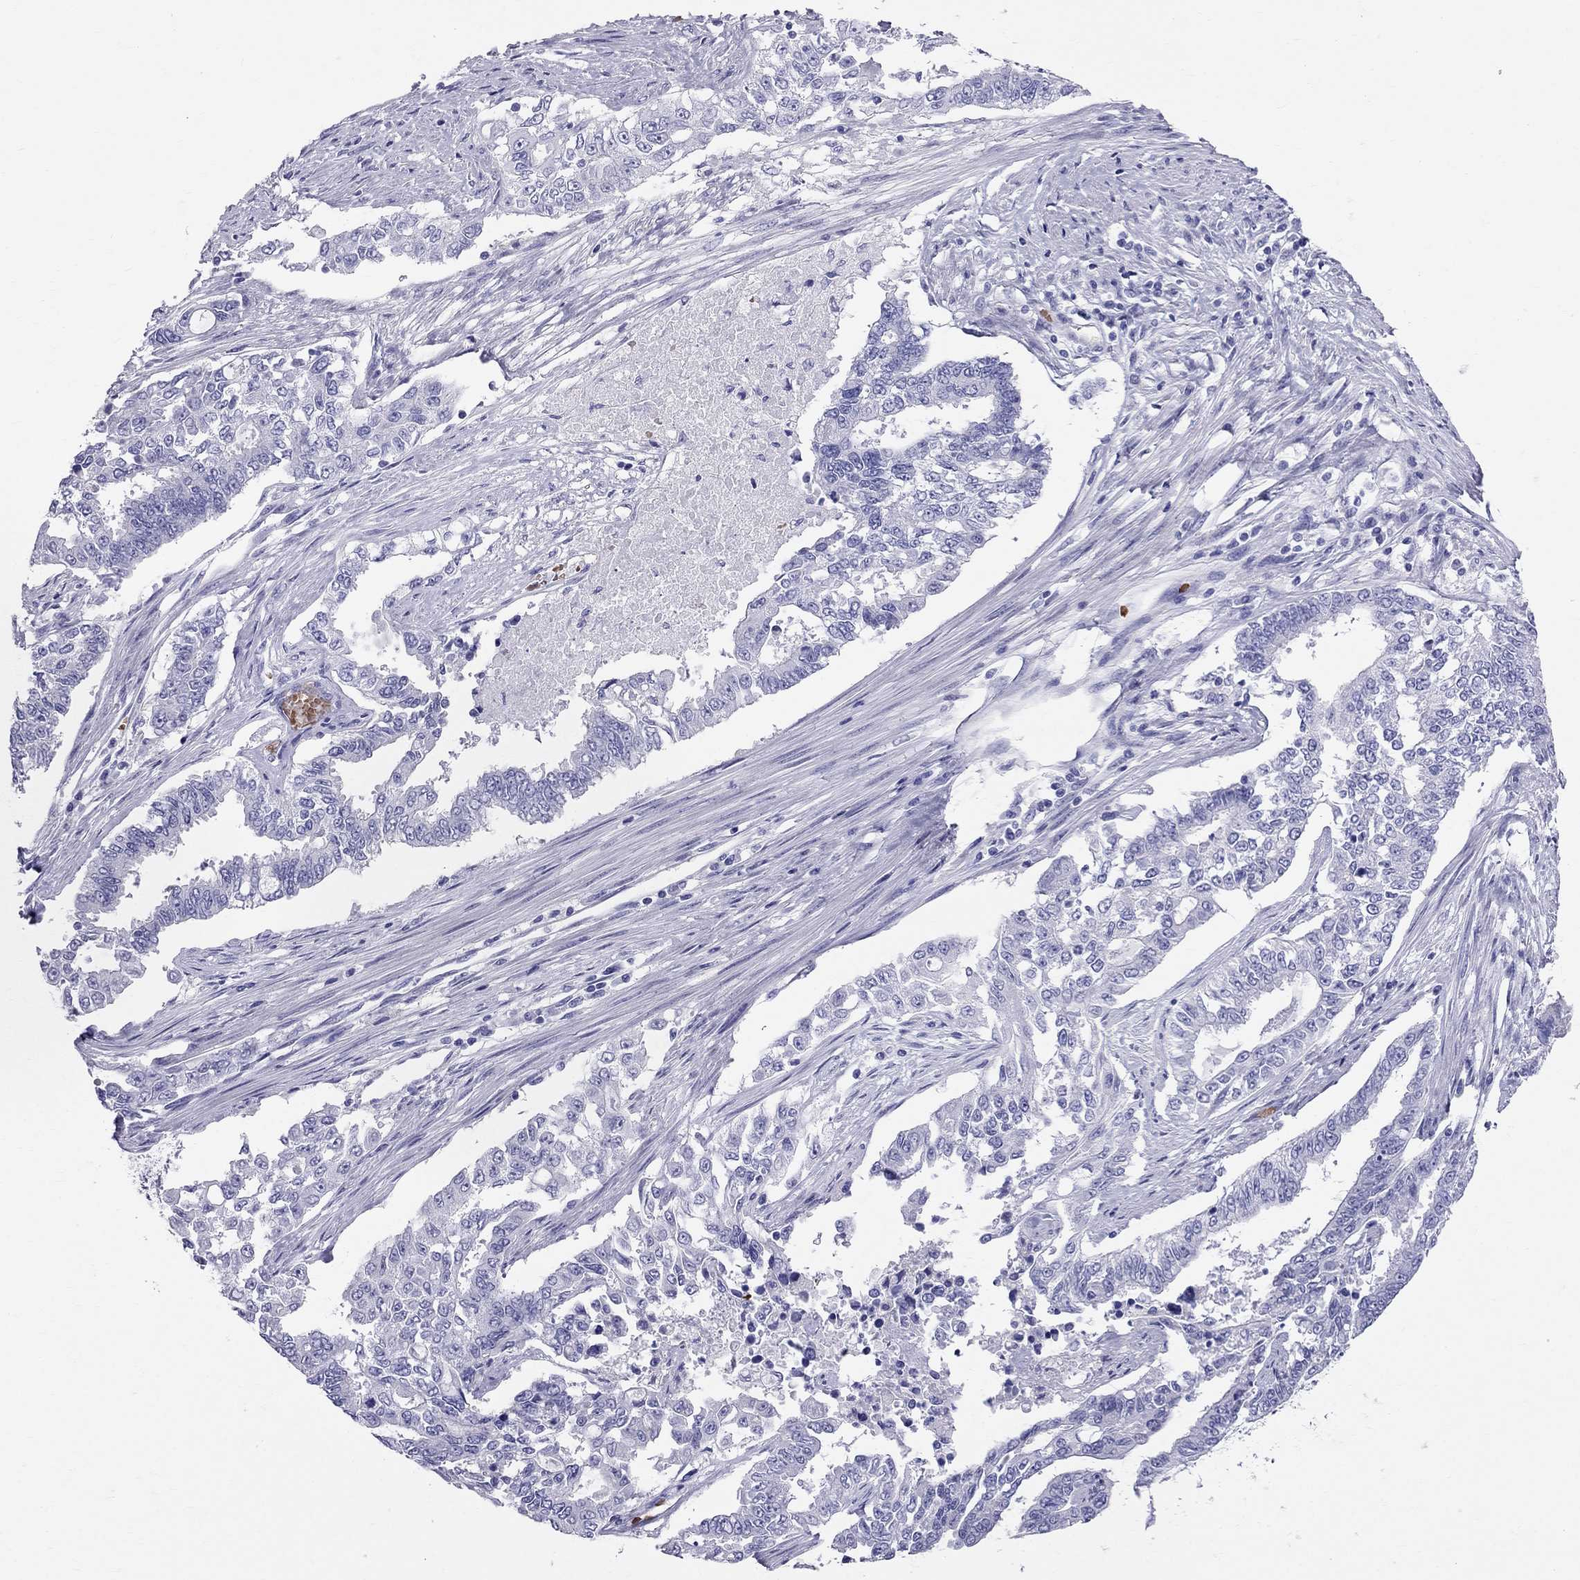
{"staining": {"intensity": "negative", "quantity": "none", "location": "none"}, "tissue": "endometrial cancer", "cell_type": "Tumor cells", "image_type": "cancer", "snomed": [{"axis": "morphology", "description": "Adenocarcinoma, NOS"}, {"axis": "topography", "description": "Uterus"}], "caption": "DAB (3,3'-diaminobenzidine) immunohistochemical staining of endometrial cancer (adenocarcinoma) shows no significant expression in tumor cells.", "gene": "DNAAF6", "patient": {"sex": "female", "age": 59}}